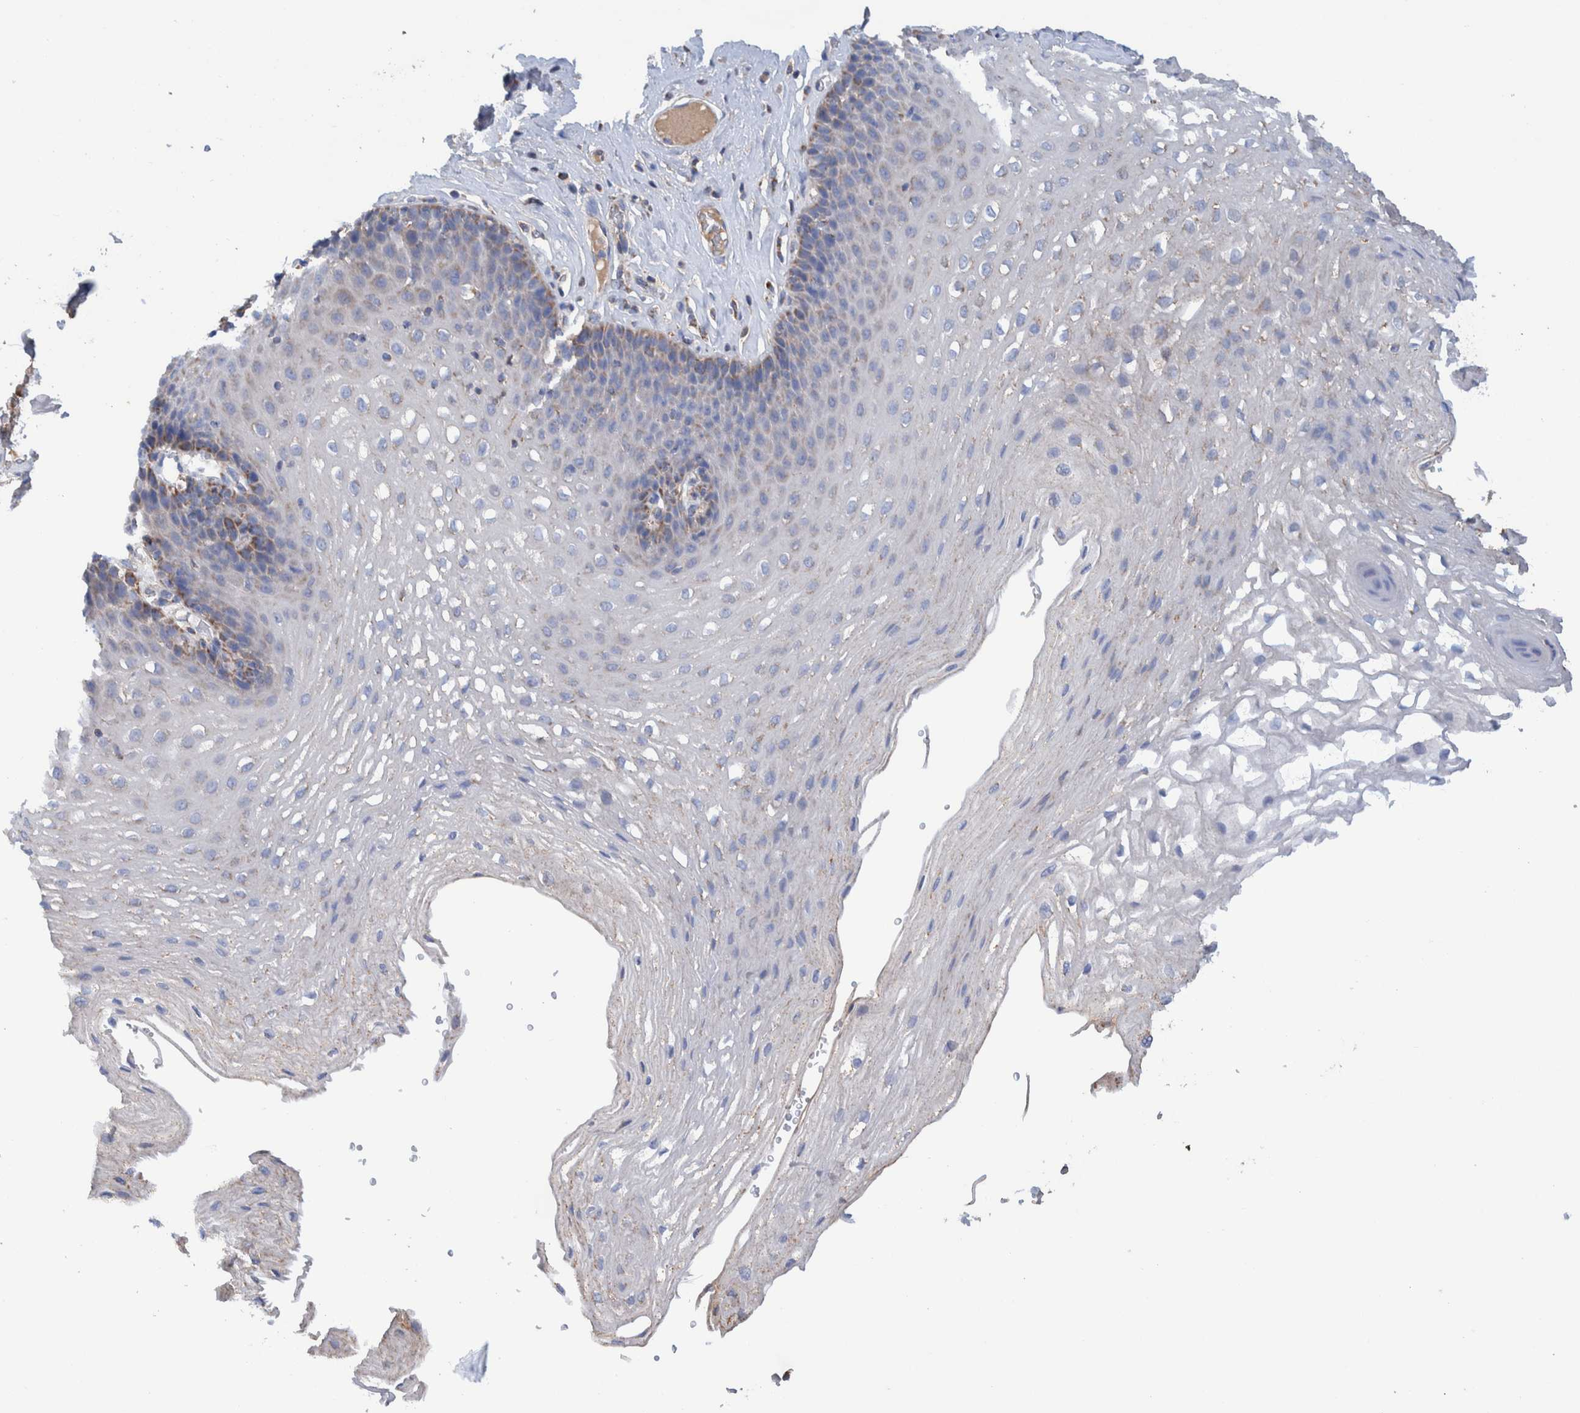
{"staining": {"intensity": "weak", "quantity": "<25%", "location": "cytoplasmic/membranous"}, "tissue": "esophagus", "cell_type": "Squamous epithelial cells", "image_type": "normal", "snomed": [{"axis": "morphology", "description": "Normal tissue, NOS"}, {"axis": "topography", "description": "Esophagus"}], "caption": "This is a histopathology image of immunohistochemistry (IHC) staining of unremarkable esophagus, which shows no positivity in squamous epithelial cells. The staining was performed using DAB to visualize the protein expression in brown, while the nuclei were stained in blue with hematoxylin (Magnification: 20x).", "gene": "DECR1", "patient": {"sex": "female", "age": 66}}